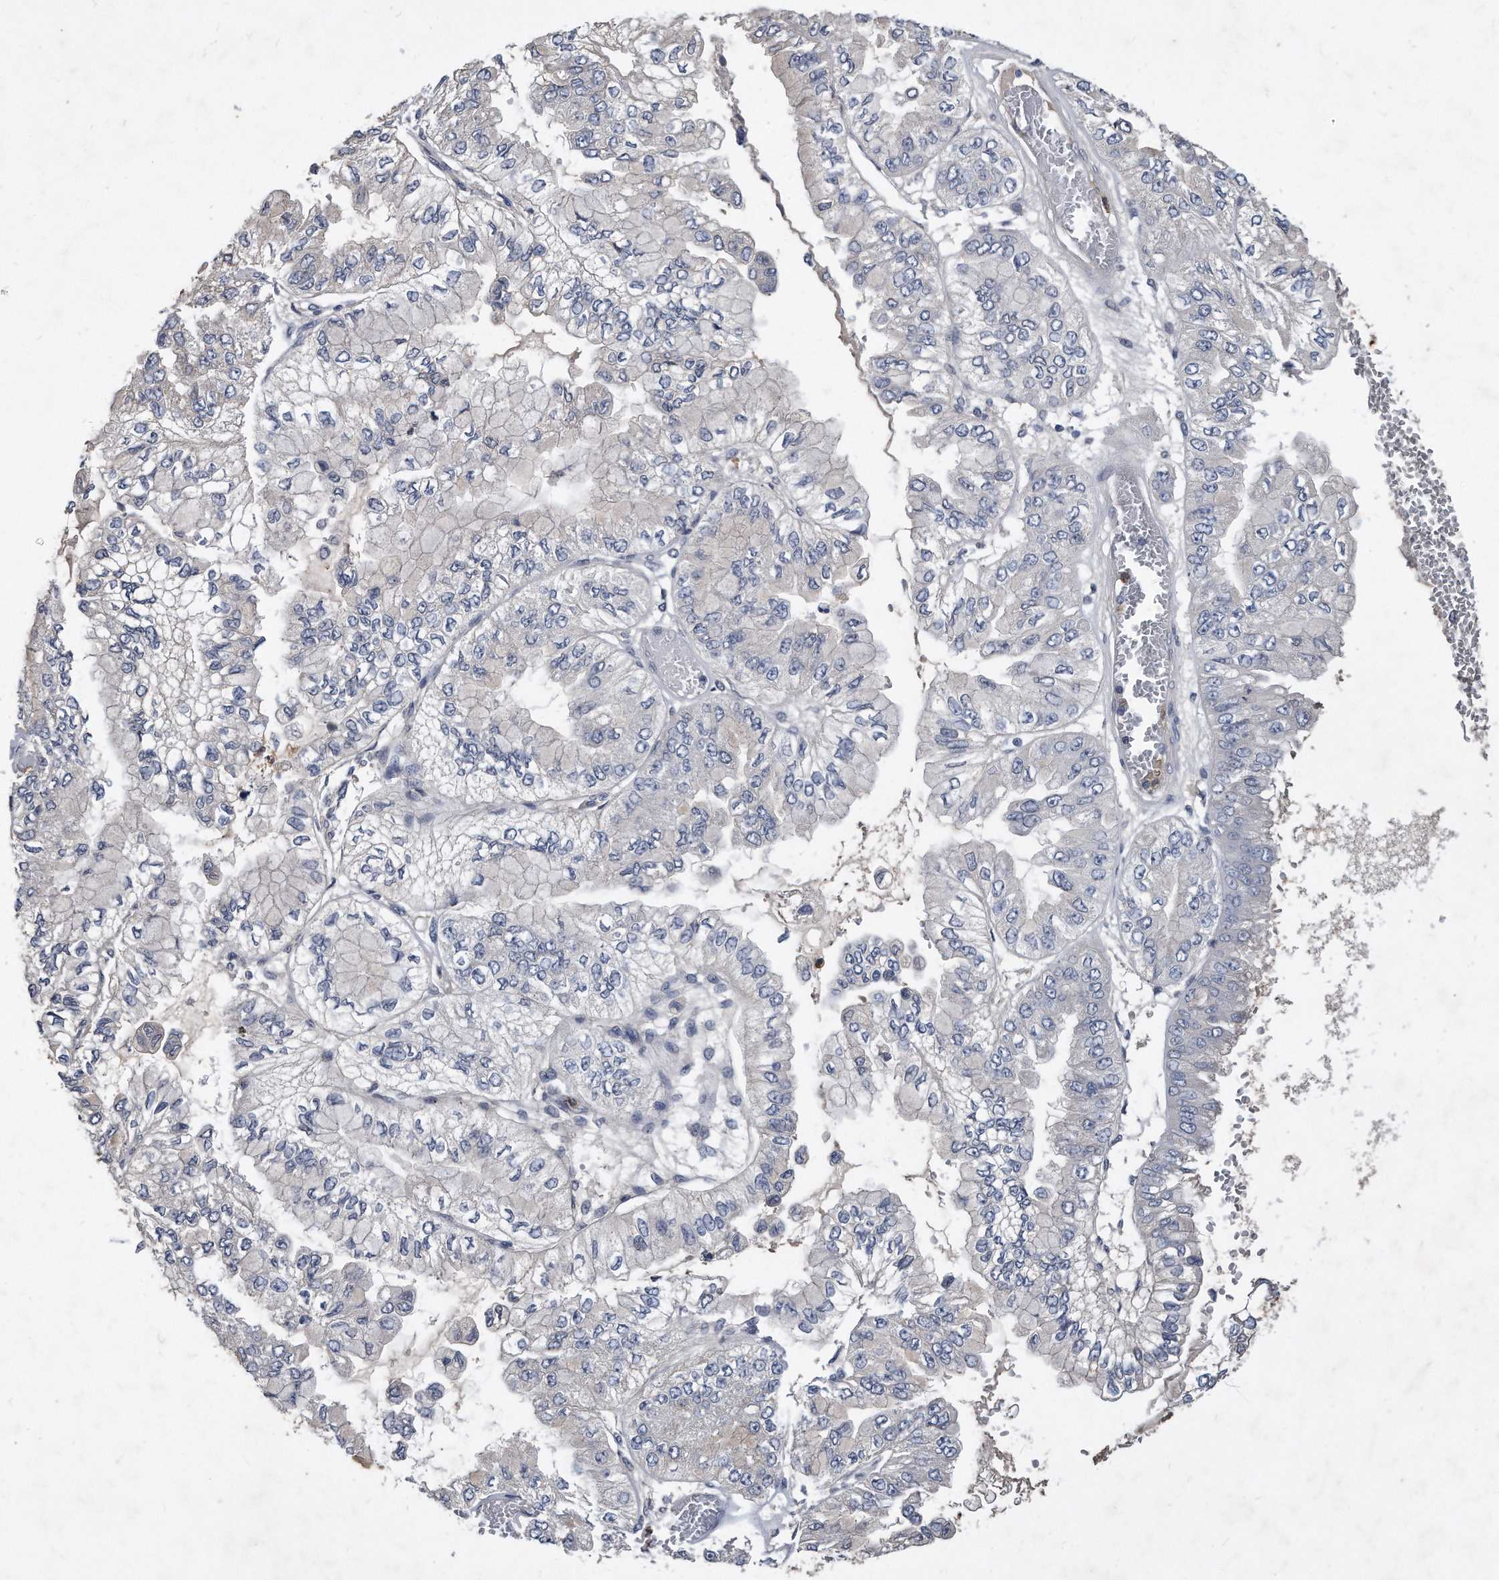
{"staining": {"intensity": "negative", "quantity": "none", "location": "none"}, "tissue": "liver cancer", "cell_type": "Tumor cells", "image_type": "cancer", "snomed": [{"axis": "morphology", "description": "Cholangiocarcinoma"}, {"axis": "topography", "description": "Liver"}], "caption": "The immunohistochemistry (IHC) micrograph has no significant positivity in tumor cells of cholangiocarcinoma (liver) tissue.", "gene": "HOMER3", "patient": {"sex": "female", "age": 79}}